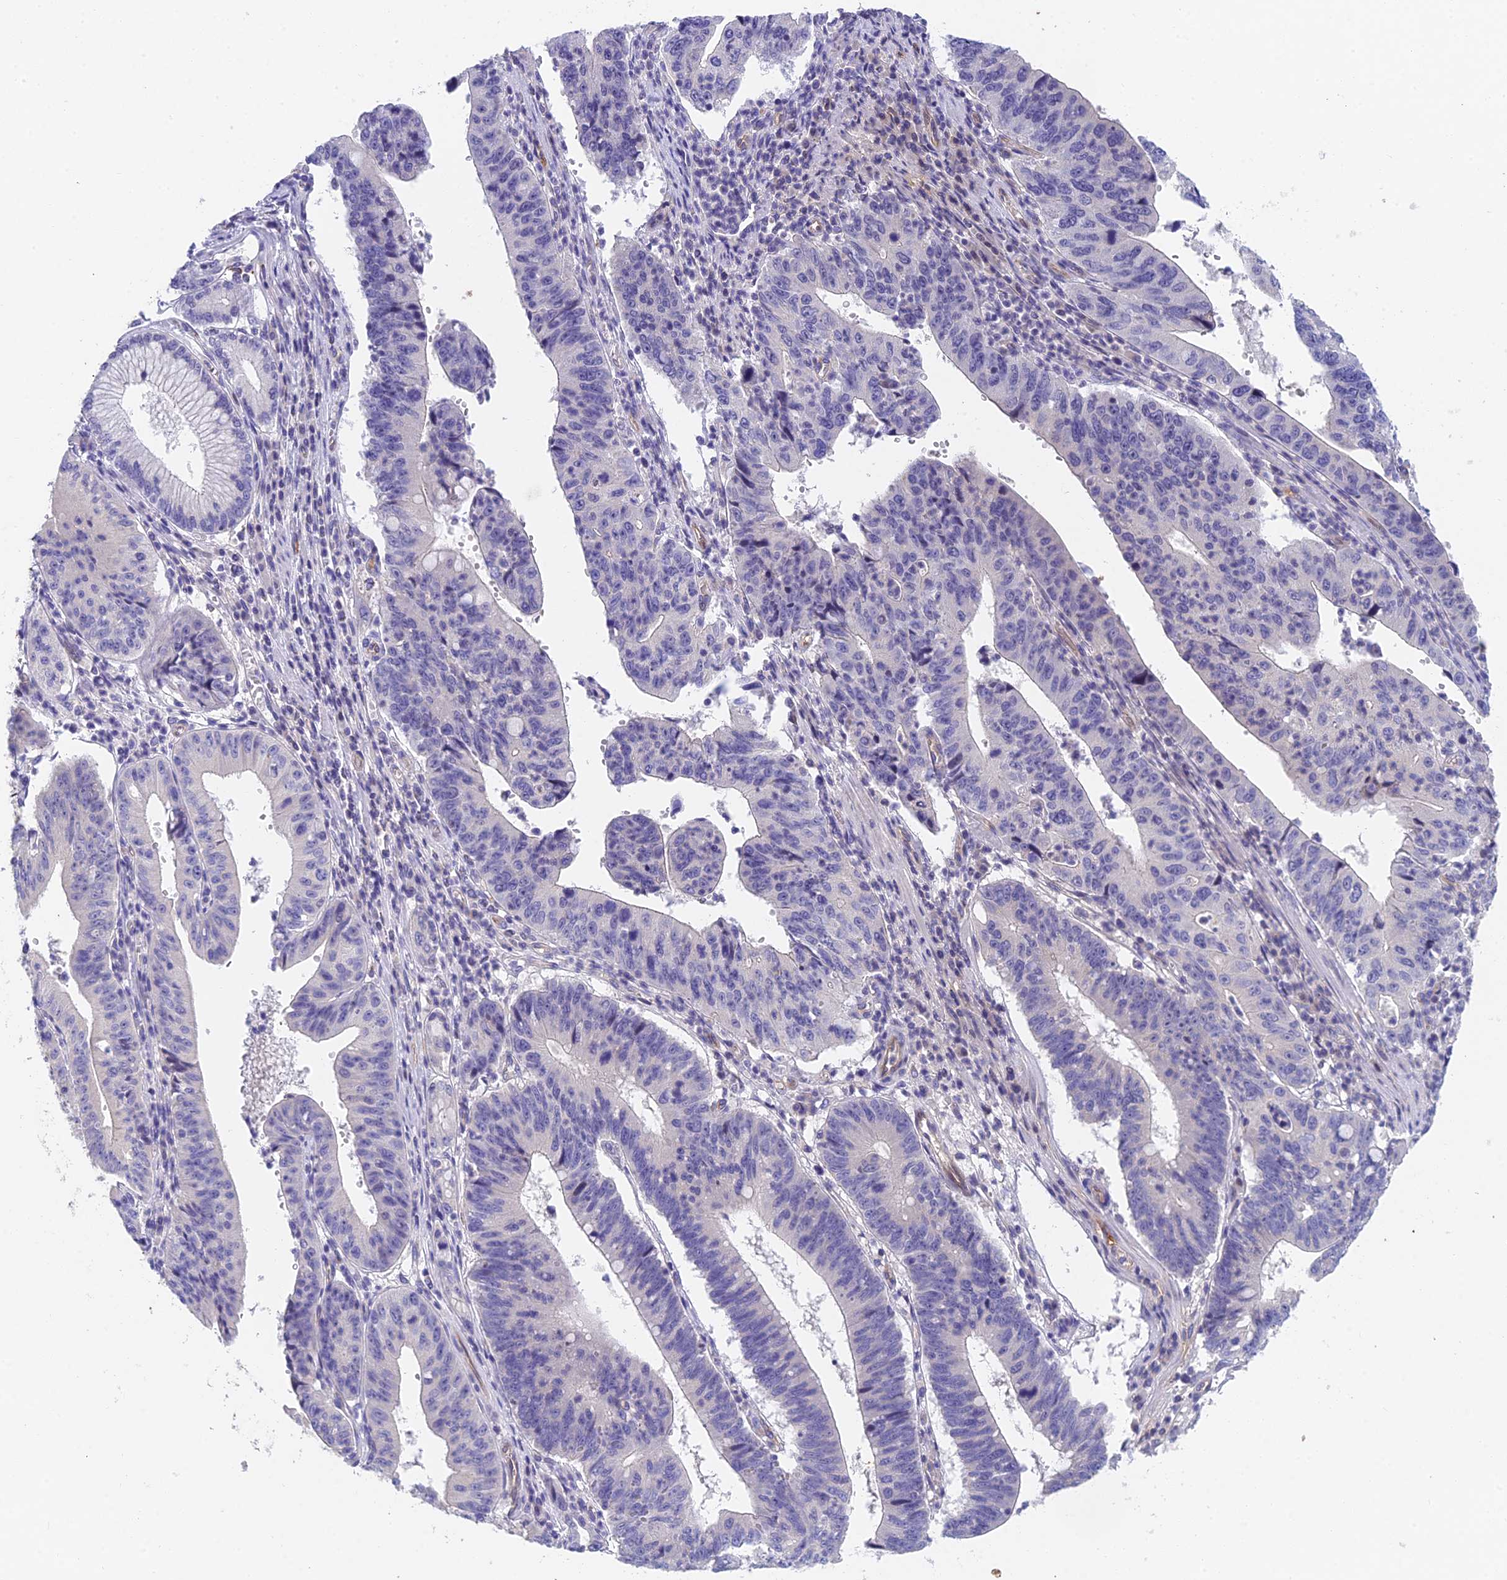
{"staining": {"intensity": "negative", "quantity": "none", "location": "none"}, "tissue": "stomach cancer", "cell_type": "Tumor cells", "image_type": "cancer", "snomed": [{"axis": "morphology", "description": "Adenocarcinoma, NOS"}, {"axis": "topography", "description": "Stomach"}], "caption": "DAB immunohistochemical staining of human adenocarcinoma (stomach) shows no significant expression in tumor cells. (DAB immunohistochemistry (IHC), high magnification).", "gene": "ADAMTS13", "patient": {"sex": "male", "age": 59}}